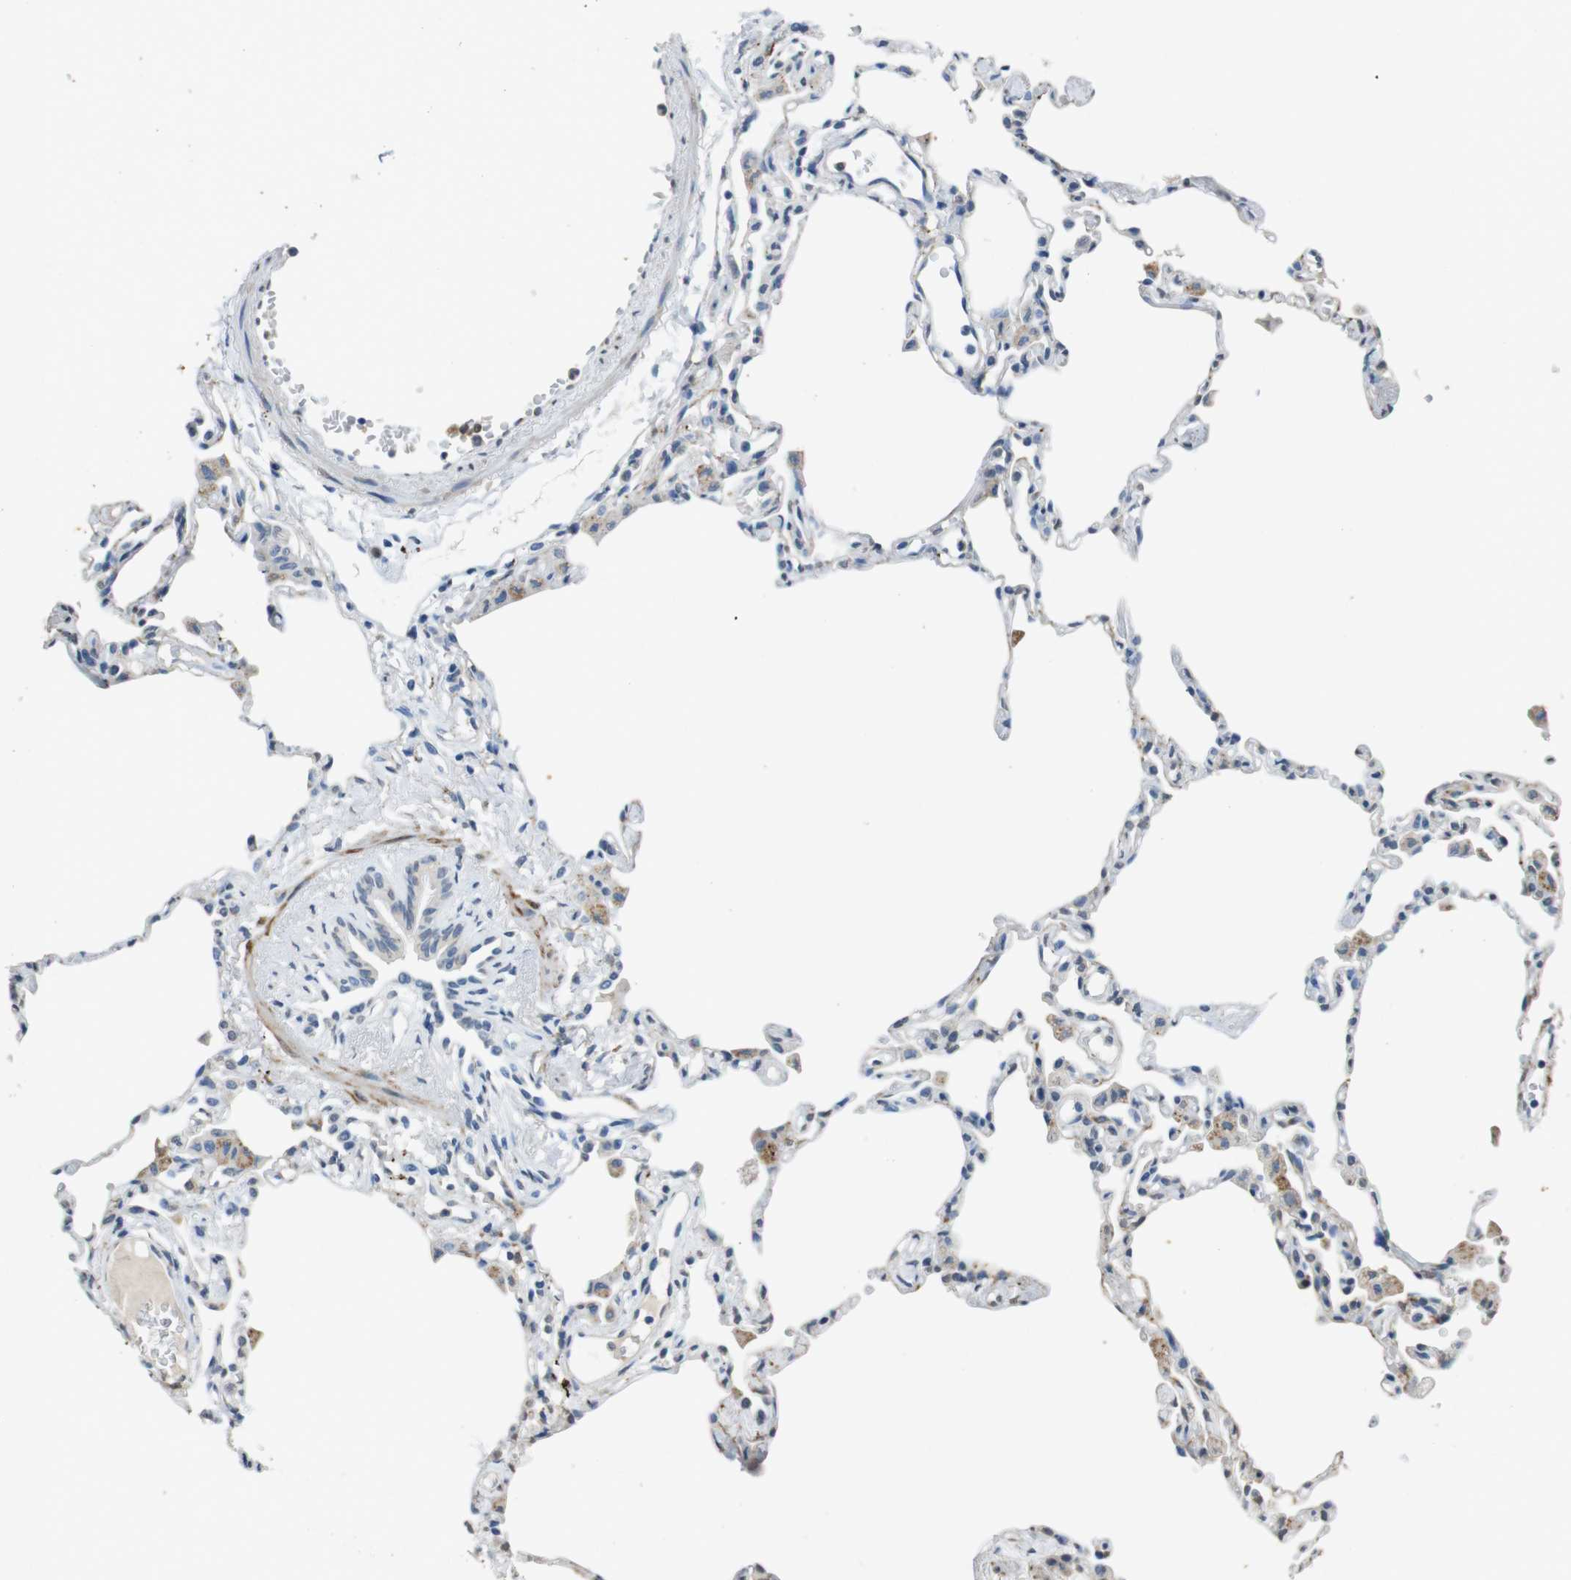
{"staining": {"intensity": "negative", "quantity": "none", "location": "none"}, "tissue": "lung", "cell_type": "Alveolar cells", "image_type": "normal", "snomed": [{"axis": "morphology", "description": "Normal tissue, NOS"}, {"axis": "topography", "description": "Lung"}], "caption": "IHC micrograph of unremarkable lung: human lung stained with DAB (3,3'-diaminobenzidine) demonstrates no significant protein expression in alveolar cells.", "gene": "STBD1", "patient": {"sex": "female", "age": 49}}